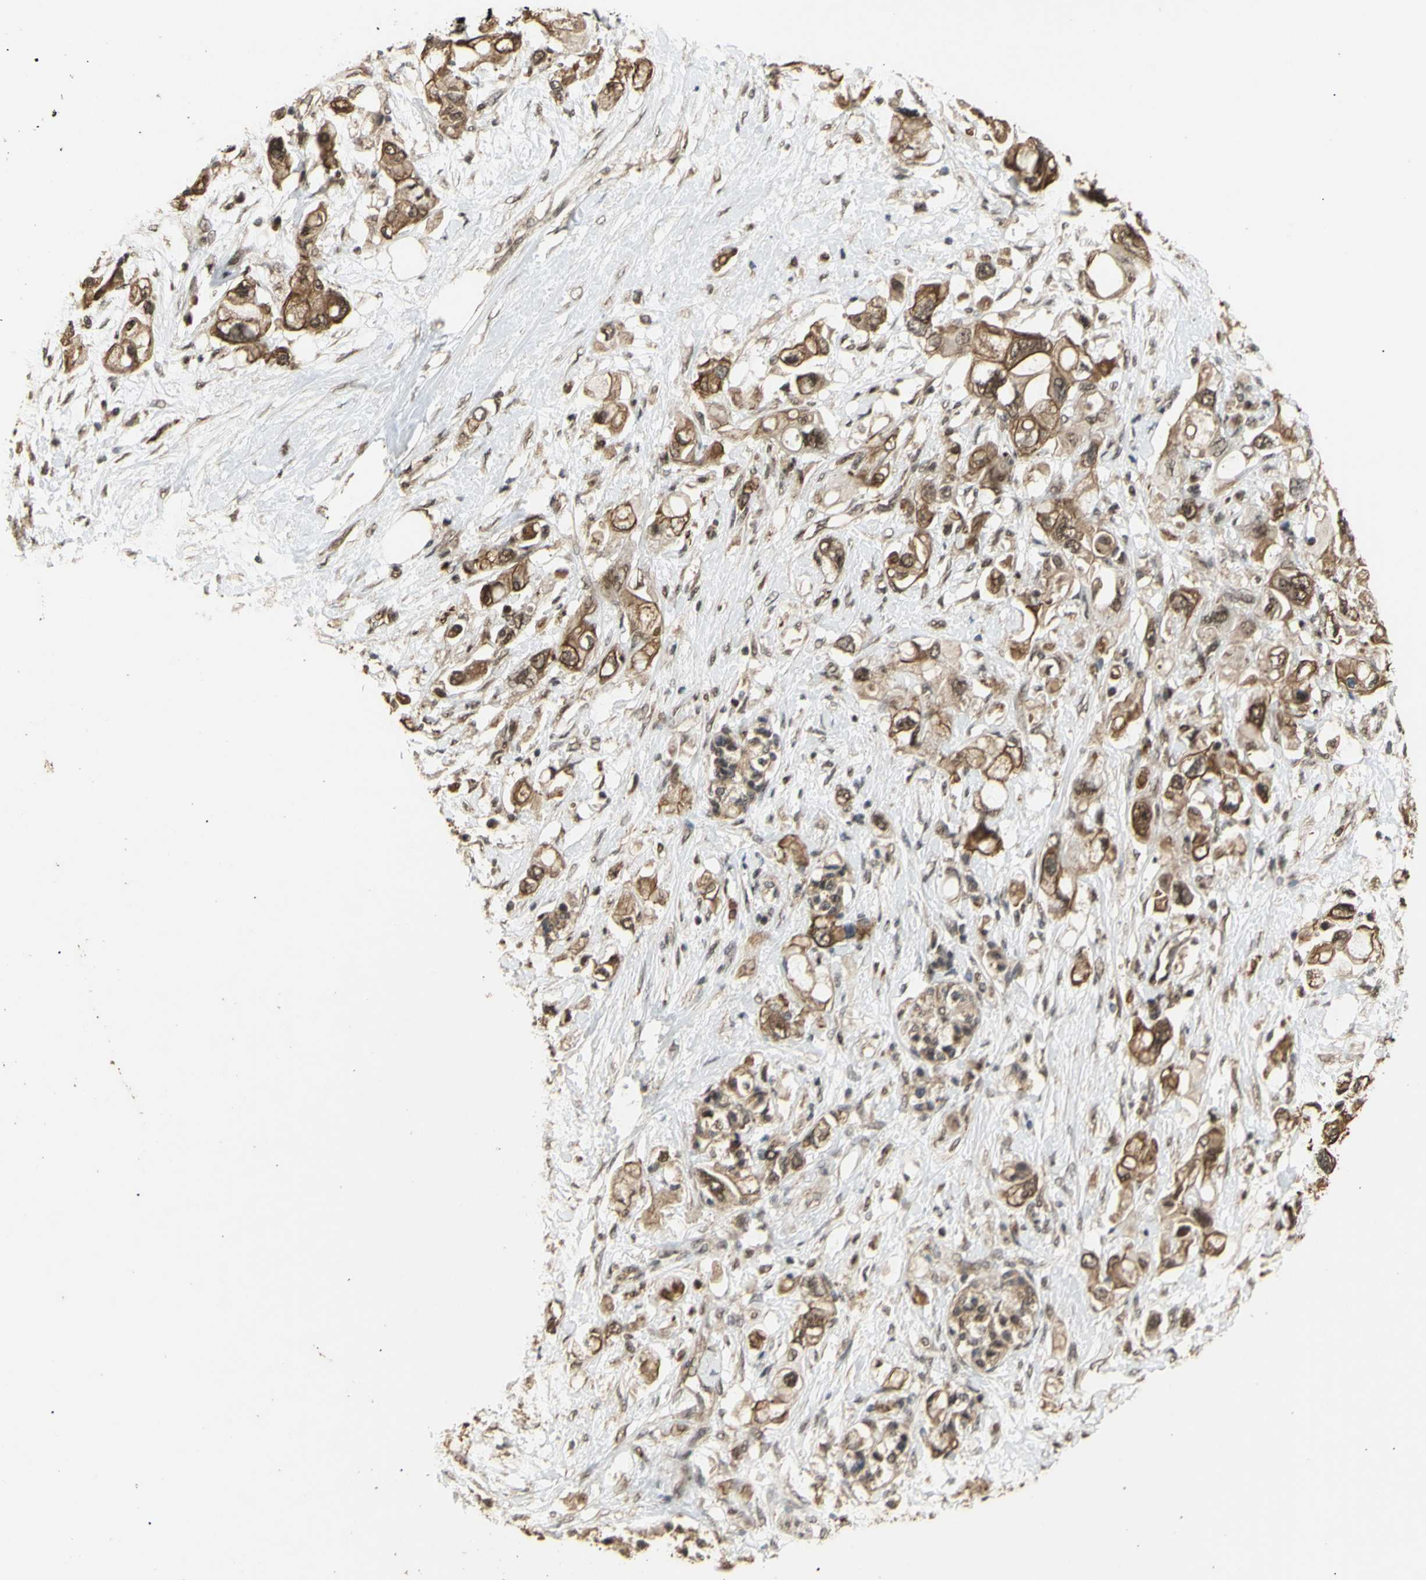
{"staining": {"intensity": "moderate", "quantity": ">75%", "location": "cytoplasmic/membranous"}, "tissue": "pancreatic cancer", "cell_type": "Tumor cells", "image_type": "cancer", "snomed": [{"axis": "morphology", "description": "Adenocarcinoma, NOS"}, {"axis": "topography", "description": "Pancreas"}], "caption": "Human pancreatic cancer stained with a brown dye displays moderate cytoplasmic/membranous positive positivity in approximately >75% of tumor cells.", "gene": "GTF2E2", "patient": {"sex": "female", "age": 56}}